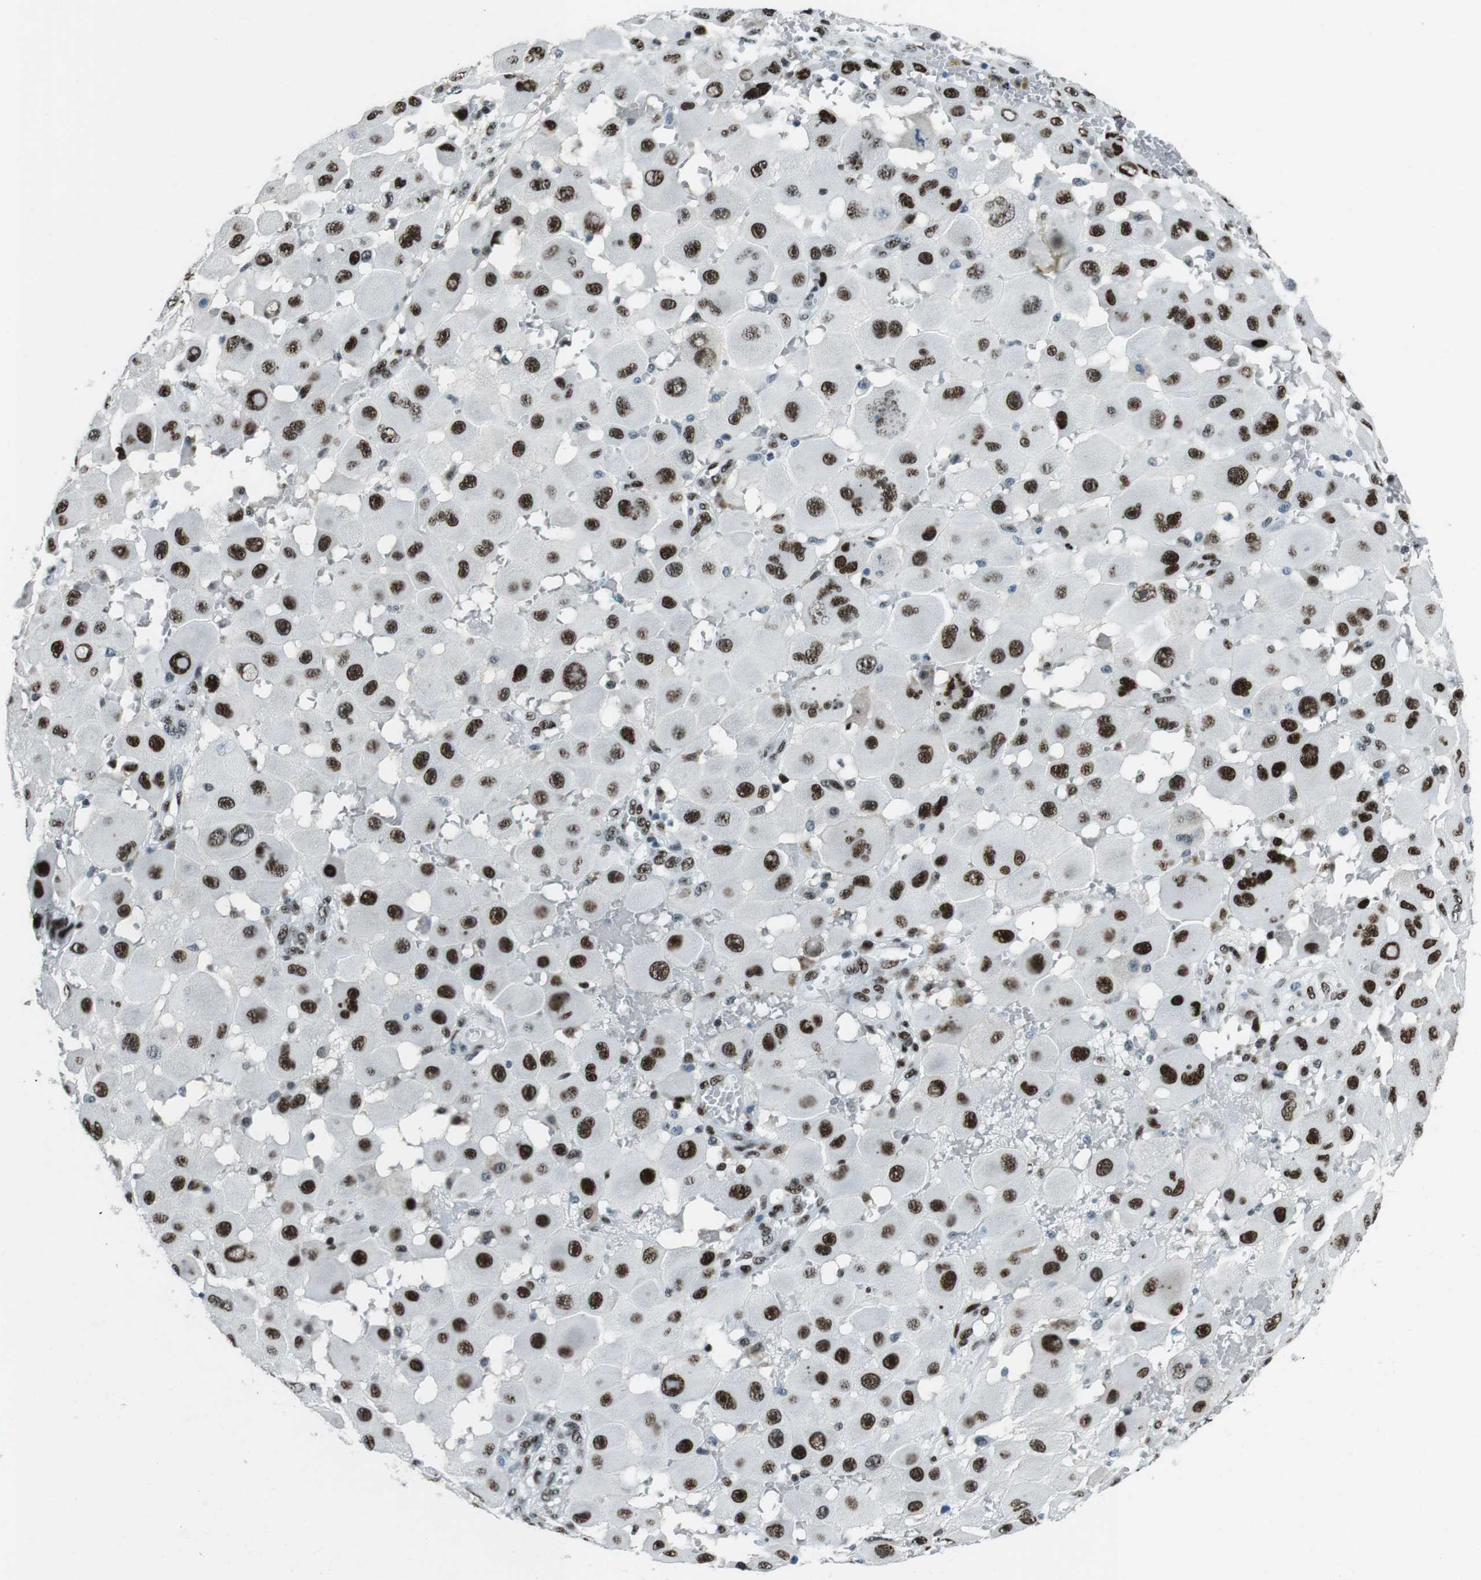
{"staining": {"intensity": "strong", "quantity": ">75%", "location": "nuclear"}, "tissue": "melanoma", "cell_type": "Tumor cells", "image_type": "cancer", "snomed": [{"axis": "morphology", "description": "Malignant melanoma, NOS"}, {"axis": "topography", "description": "Skin"}], "caption": "High-power microscopy captured an IHC photomicrograph of malignant melanoma, revealing strong nuclear expression in about >75% of tumor cells. Nuclei are stained in blue.", "gene": "PML", "patient": {"sex": "female", "age": 81}}